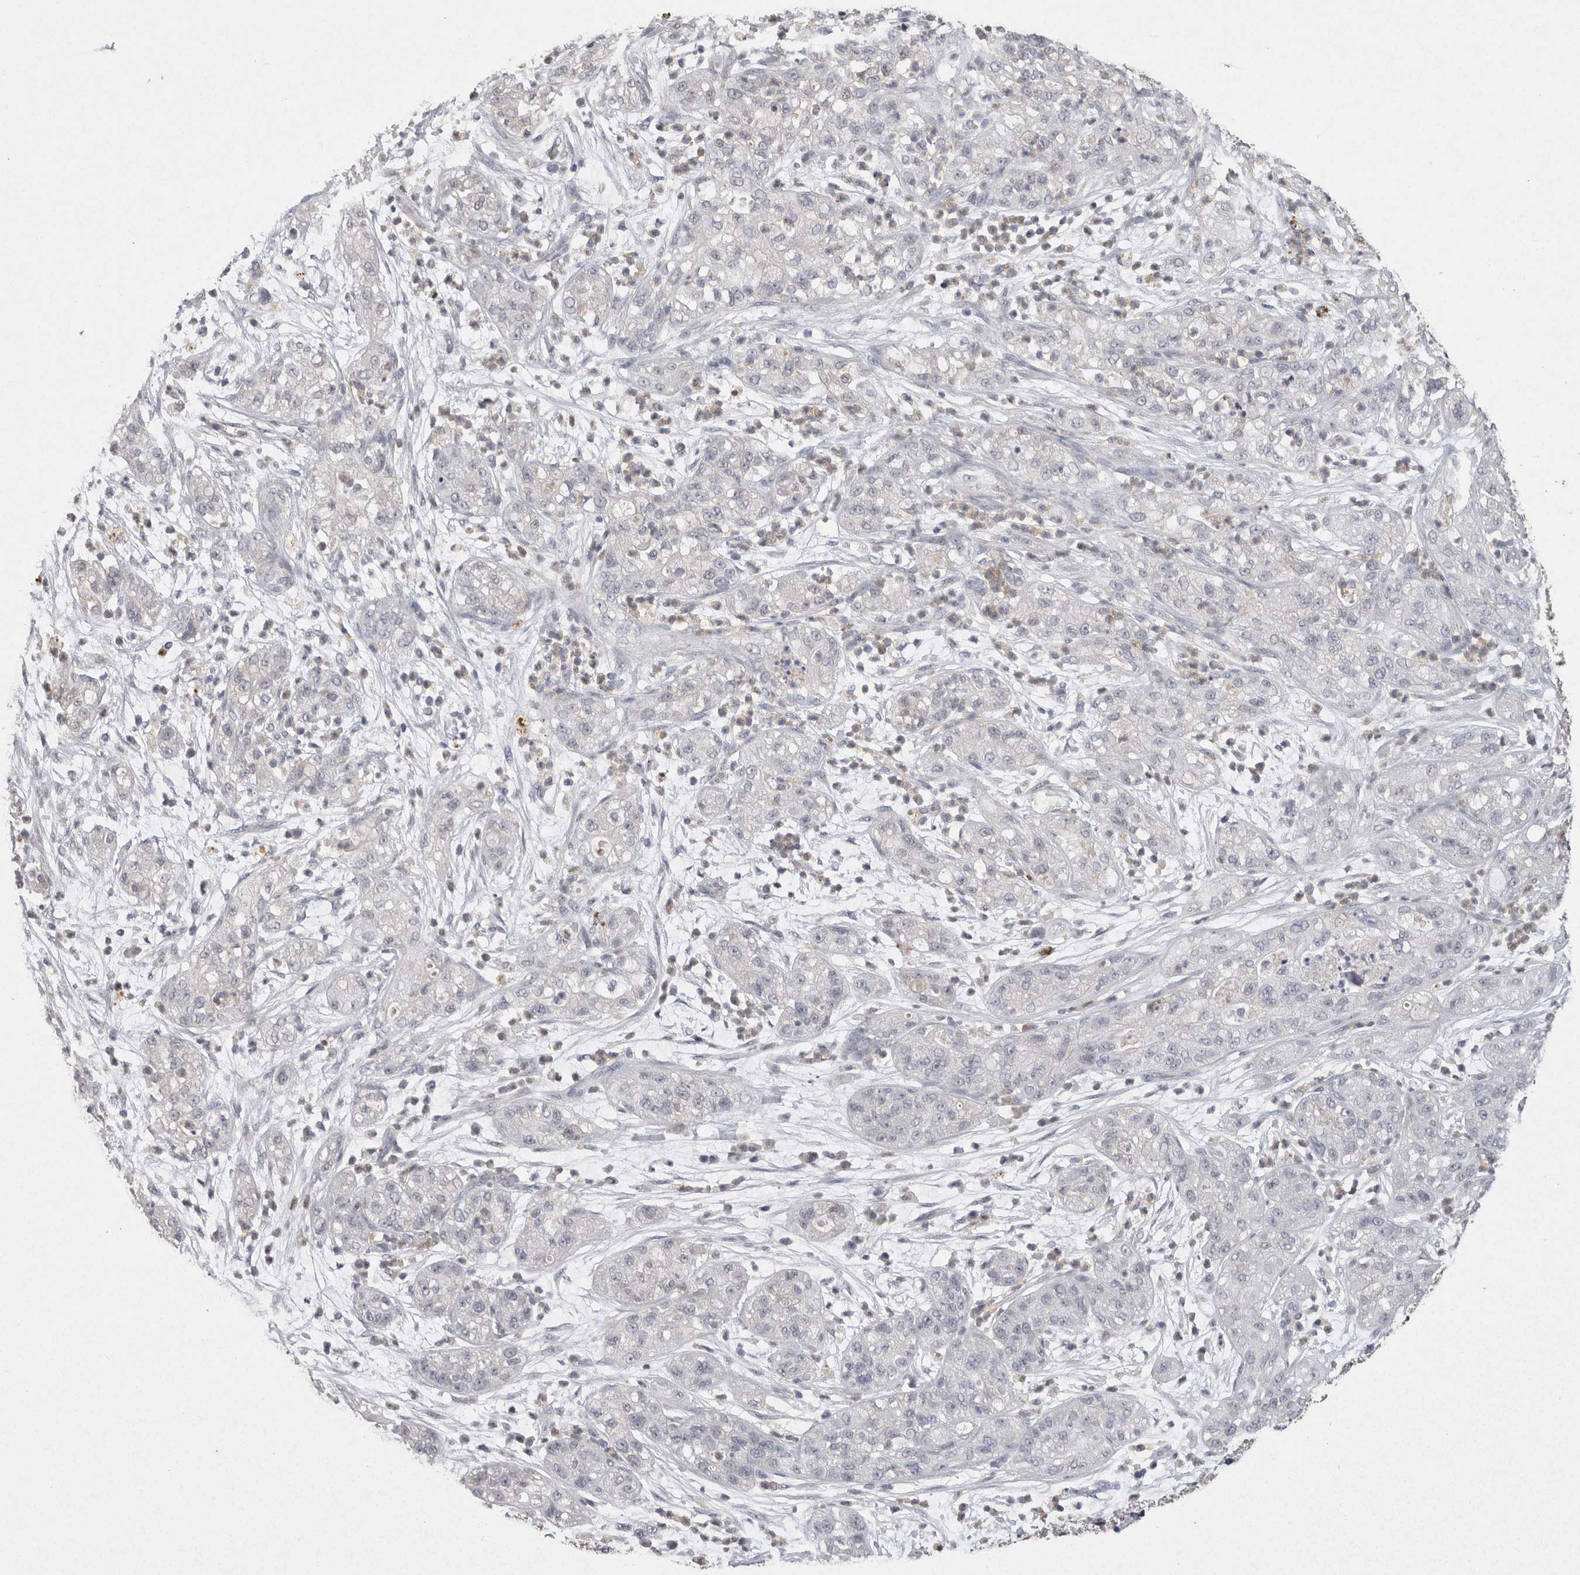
{"staining": {"intensity": "negative", "quantity": "none", "location": "none"}, "tissue": "pancreatic cancer", "cell_type": "Tumor cells", "image_type": "cancer", "snomed": [{"axis": "morphology", "description": "Adenocarcinoma, NOS"}, {"axis": "topography", "description": "Pancreas"}], "caption": "A photomicrograph of human pancreatic adenocarcinoma is negative for staining in tumor cells.", "gene": "CNTFR", "patient": {"sex": "female", "age": 78}}